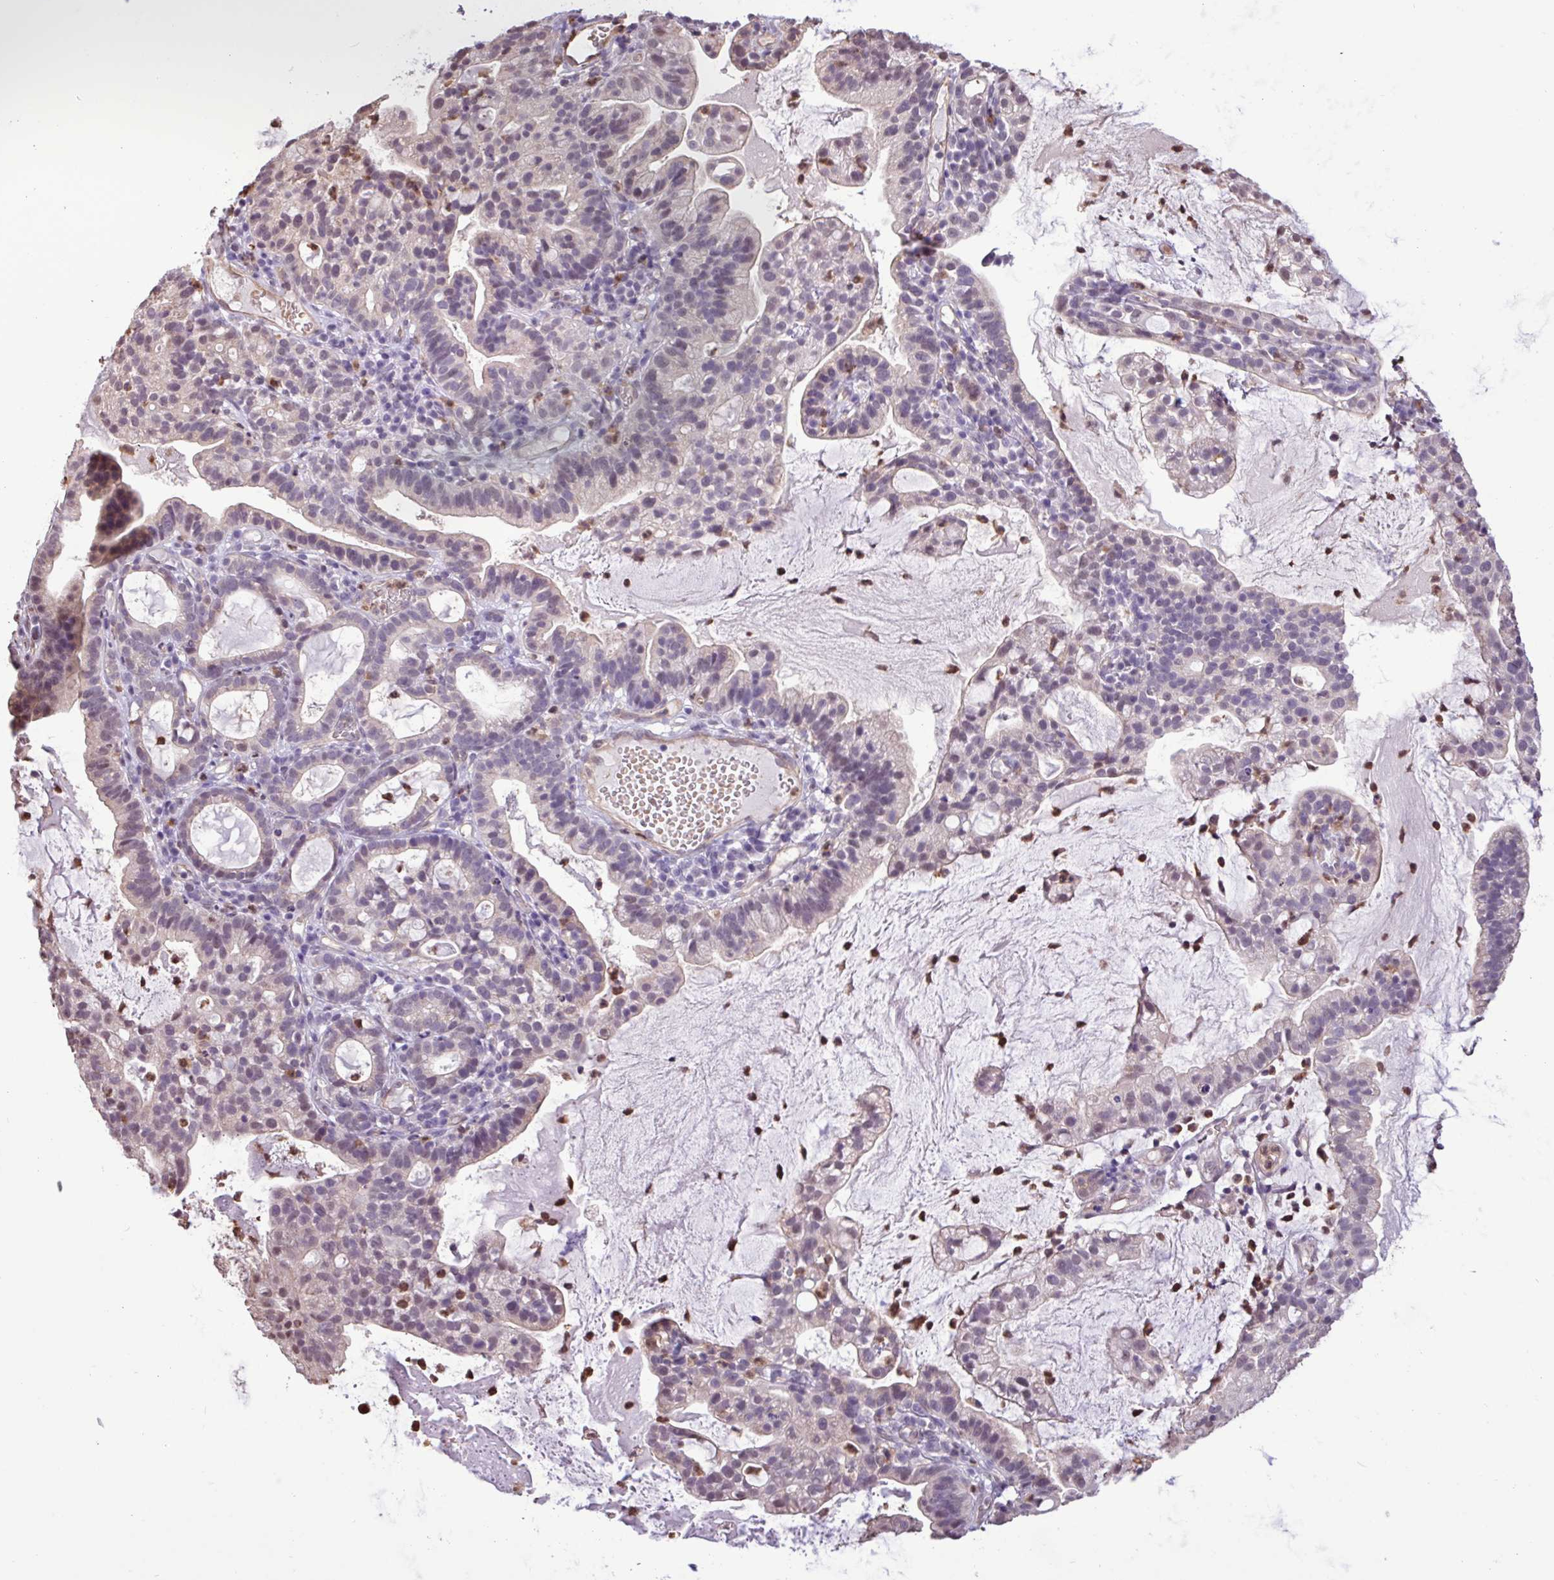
{"staining": {"intensity": "weak", "quantity": "<25%", "location": "nuclear"}, "tissue": "cervical cancer", "cell_type": "Tumor cells", "image_type": "cancer", "snomed": [{"axis": "morphology", "description": "Adenocarcinoma, NOS"}, {"axis": "topography", "description": "Cervix"}], "caption": "This image is of cervical cancer stained with IHC to label a protein in brown with the nuclei are counter-stained blue. There is no expression in tumor cells.", "gene": "CHST11", "patient": {"sex": "female", "age": 41}}